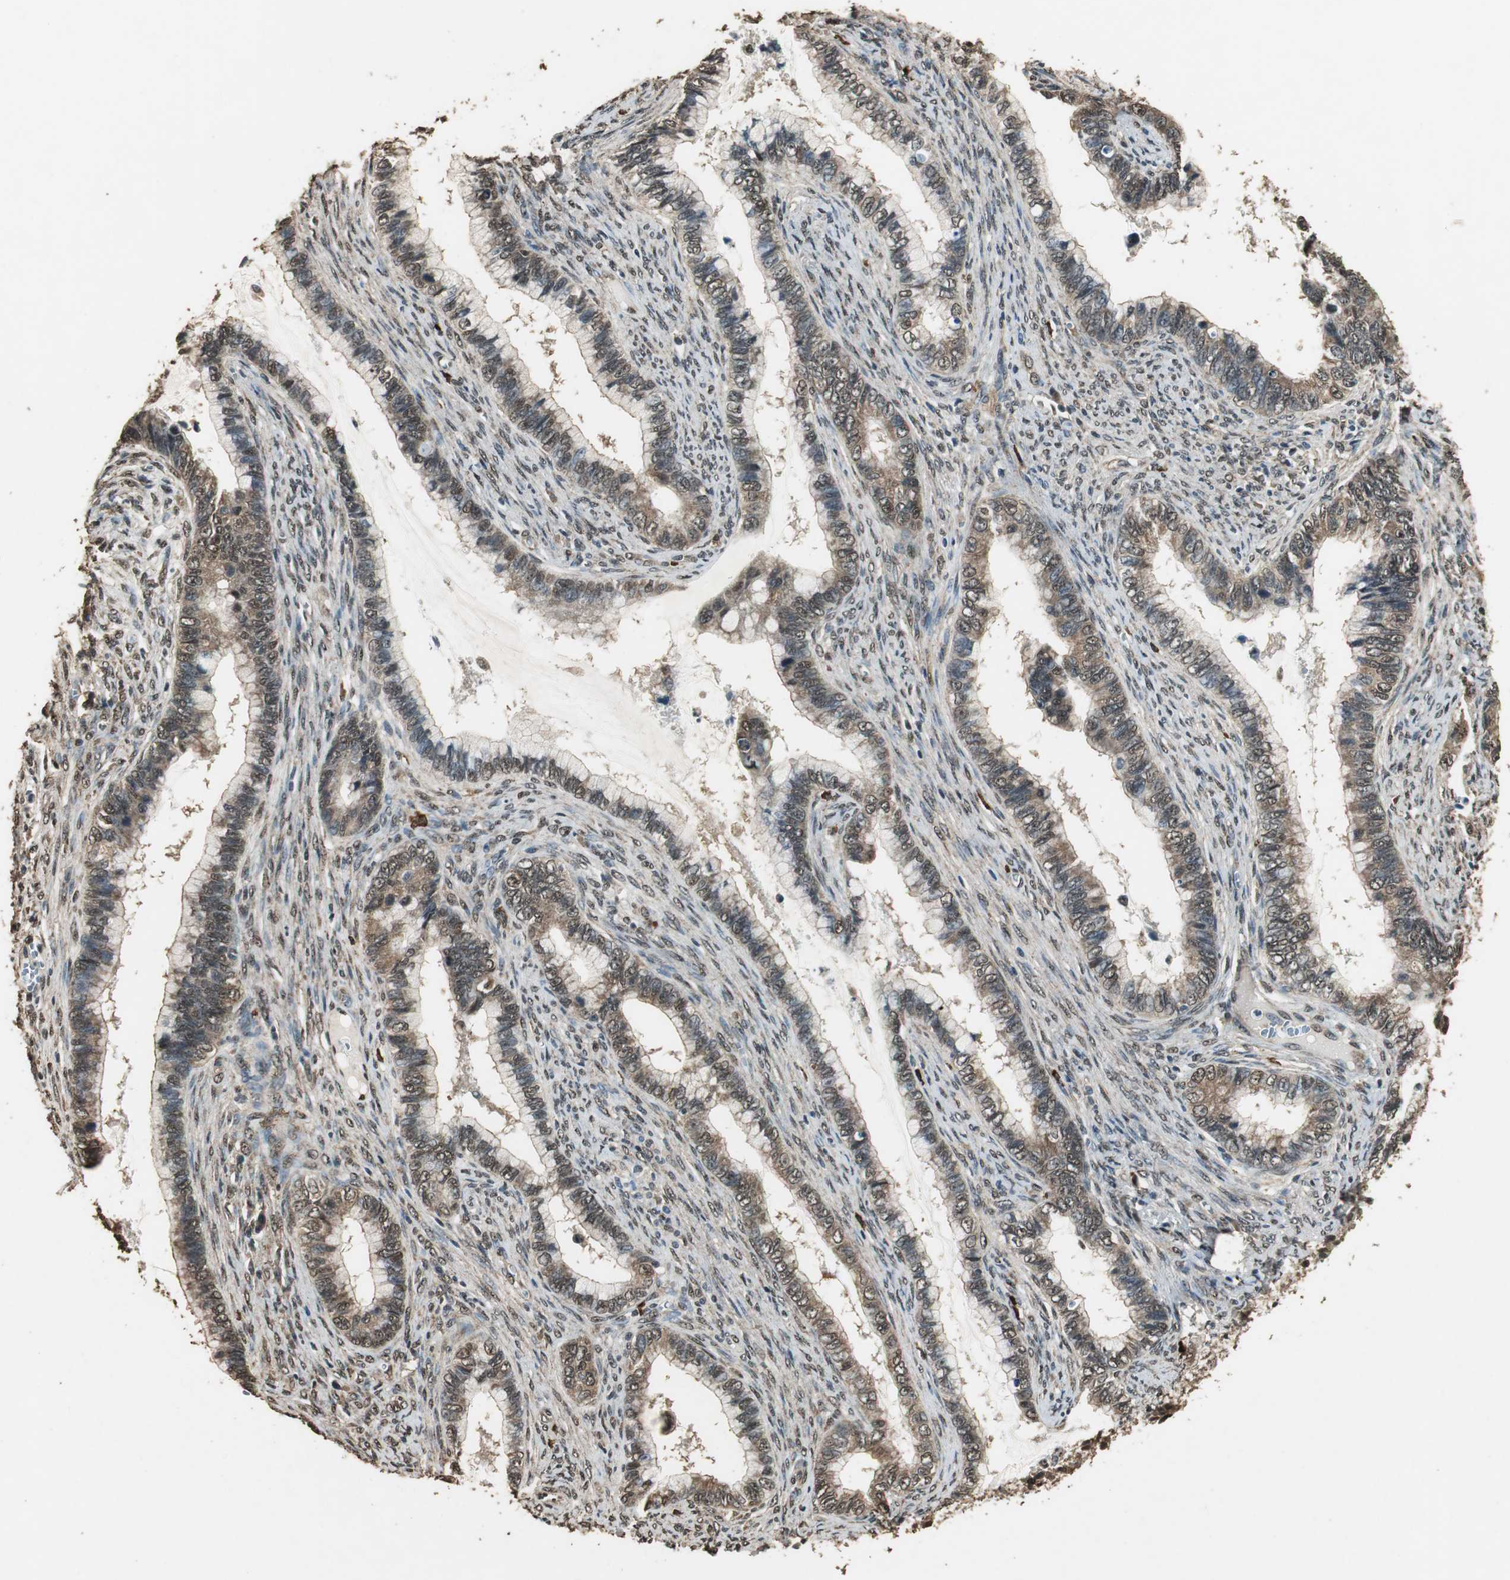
{"staining": {"intensity": "moderate", "quantity": ">75%", "location": "cytoplasmic/membranous,nuclear"}, "tissue": "cervical cancer", "cell_type": "Tumor cells", "image_type": "cancer", "snomed": [{"axis": "morphology", "description": "Adenocarcinoma, NOS"}, {"axis": "topography", "description": "Cervix"}], "caption": "This image displays cervical cancer stained with IHC to label a protein in brown. The cytoplasmic/membranous and nuclear of tumor cells show moderate positivity for the protein. Nuclei are counter-stained blue.", "gene": "PPP1R13B", "patient": {"sex": "female", "age": 44}}